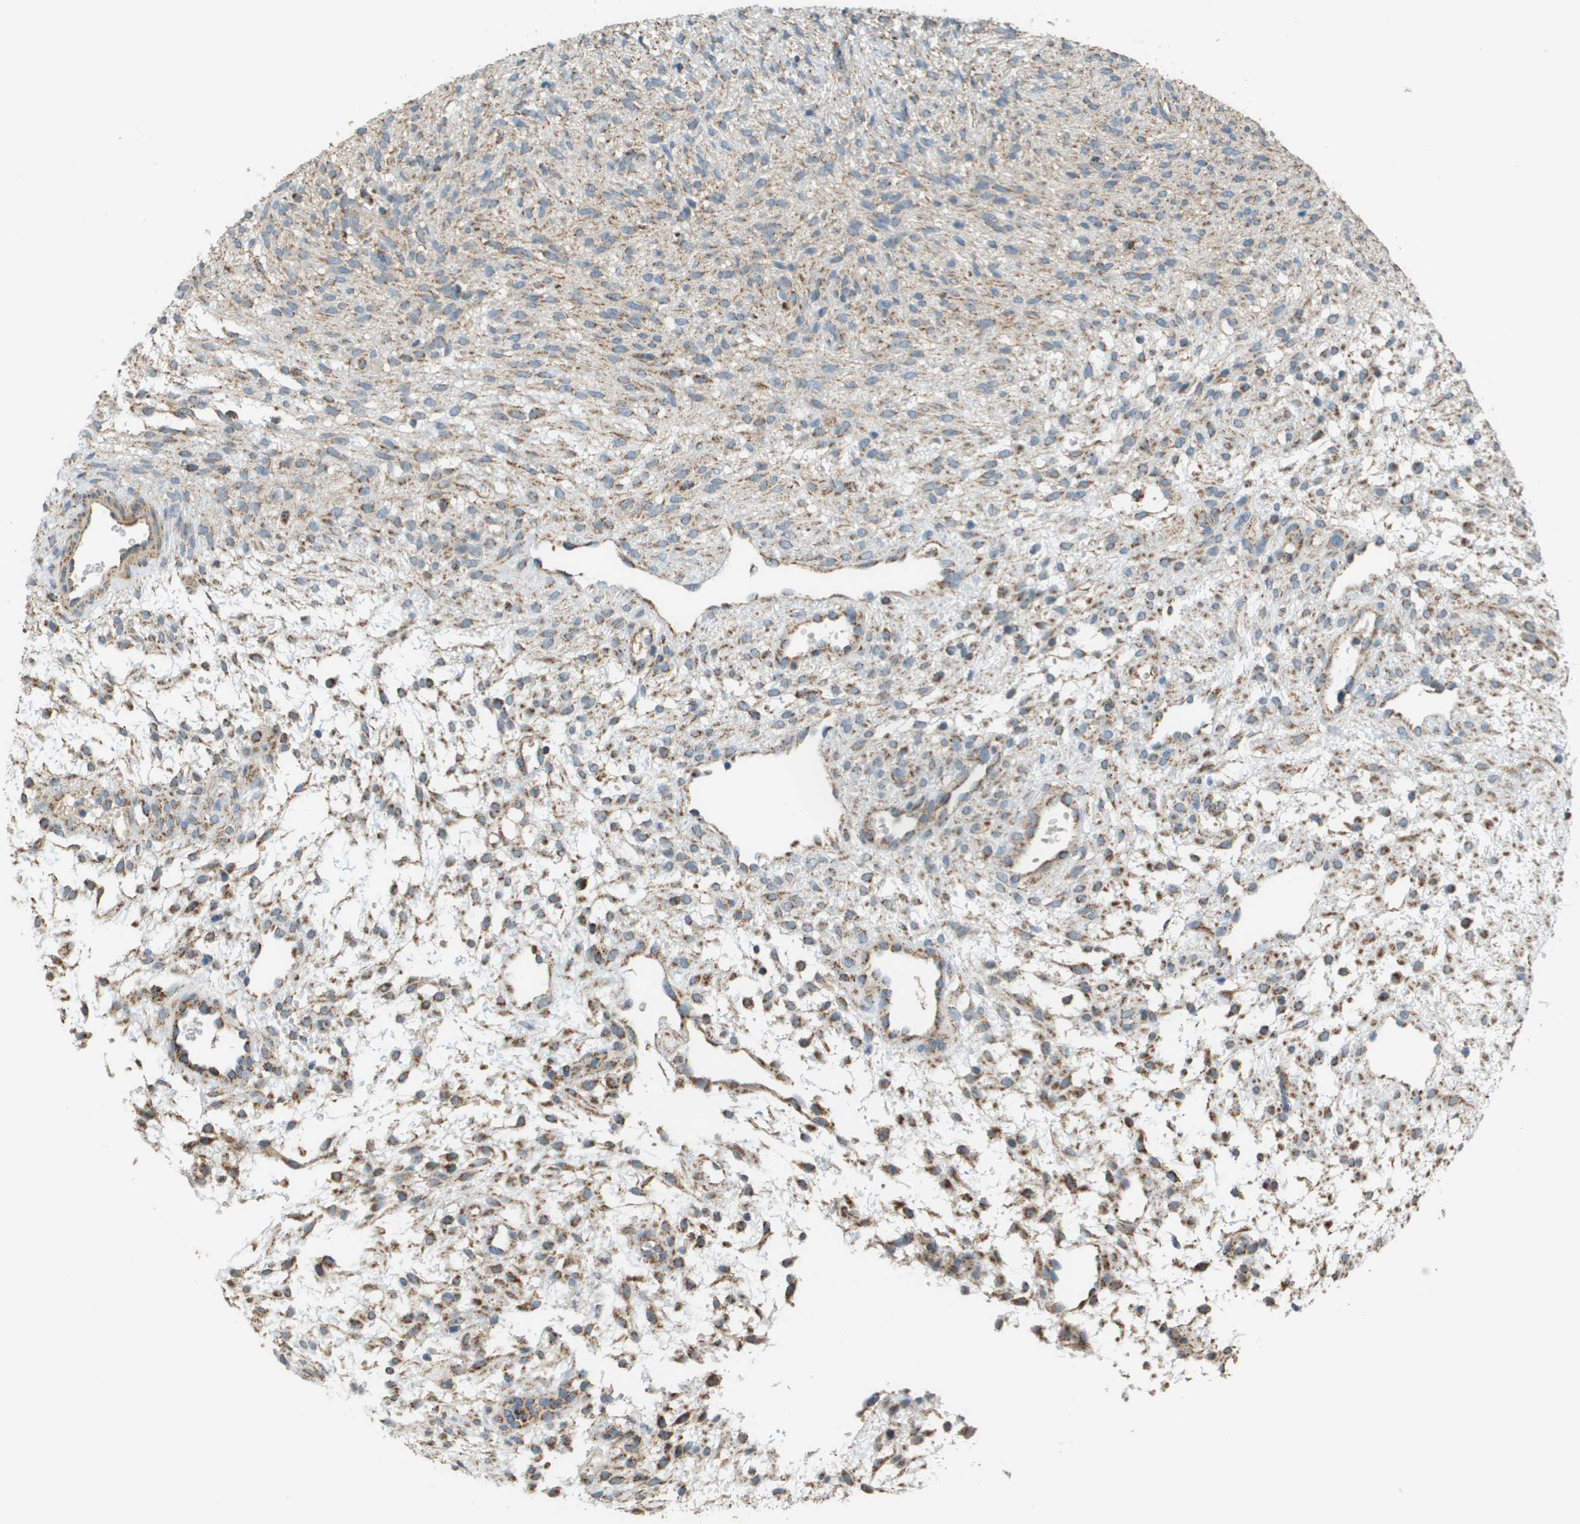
{"staining": {"intensity": "moderate", "quantity": "25%-75%", "location": "cytoplasmic/membranous"}, "tissue": "ovary", "cell_type": "Ovarian stroma cells", "image_type": "normal", "snomed": [{"axis": "morphology", "description": "Normal tissue, NOS"}, {"axis": "morphology", "description": "Cyst, NOS"}, {"axis": "topography", "description": "Ovary"}], "caption": "Ovary stained for a protein (brown) reveals moderate cytoplasmic/membranous positive staining in approximately 25%-75% of ovarian stroma cells.", "gene": "FH", "patient": {"sex": "female", "age": 18}}